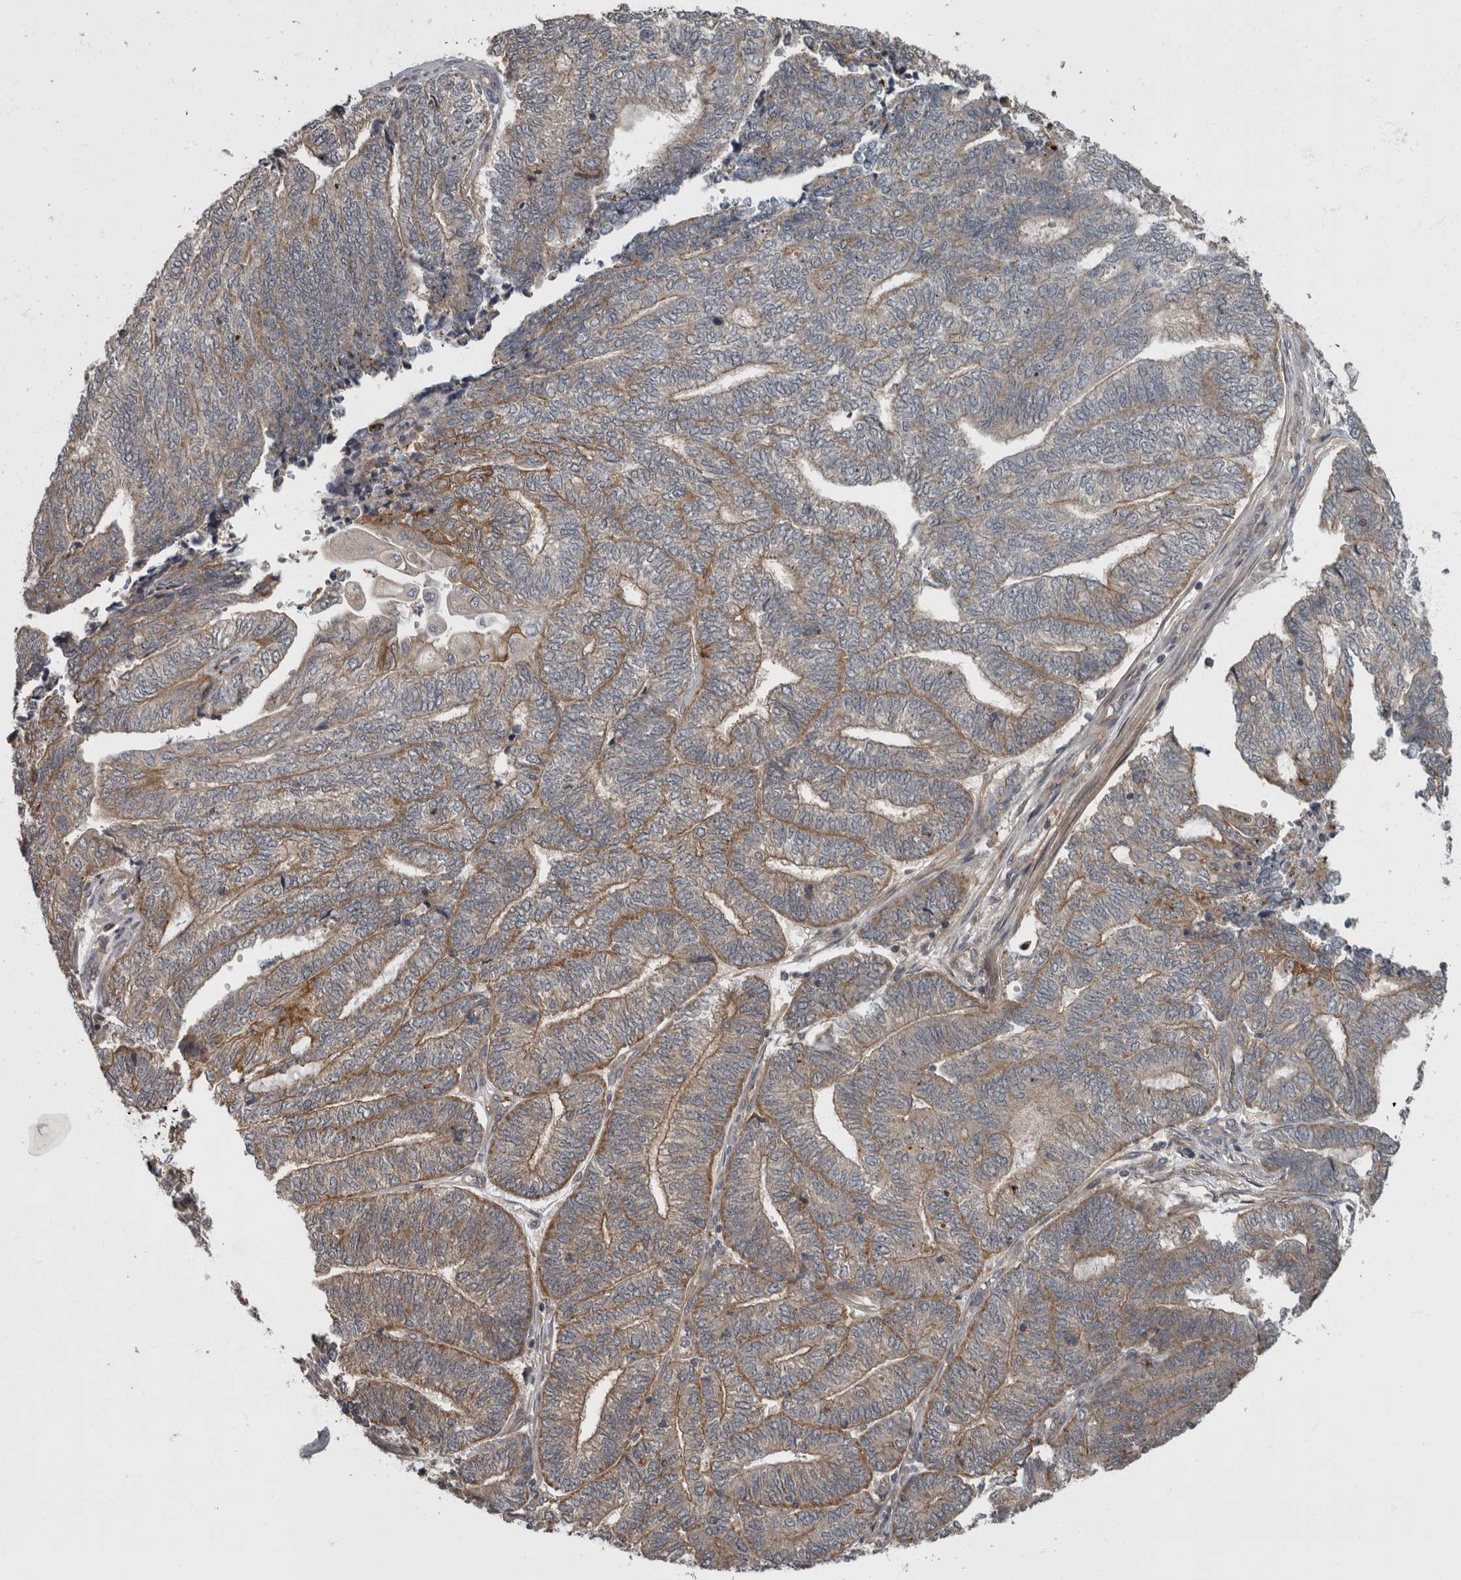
{"staining": {"intensity": "weak", "quantity": "25%-75%", "location": "cytoplasmic/membranous"}, "tissue": "endometrial cancer", "cell_type": "Tumor cells", "image_type": "cancer", "snomed": [{"axis": "morphology", "description": "Adenocarcinoma, NOS"}, {"axis": "topography", "description": "Uterus"}, {"axis": "topography", "description": "Endometrium"}], "caption": "Protein staining of endometrial cancer (adenocarcinoma) tissue exhibits weak cytoplasmic/membranous staining in approximately 25%-75% of tumor cells. (Stains: DAB (3,3'-diaminobenzidine) in brown, nuclei in blue, Microscopy: brightfield microscopy at high magnification).", "gene": "VEGFD", "patient": {"sex": "female", "age": 70}}